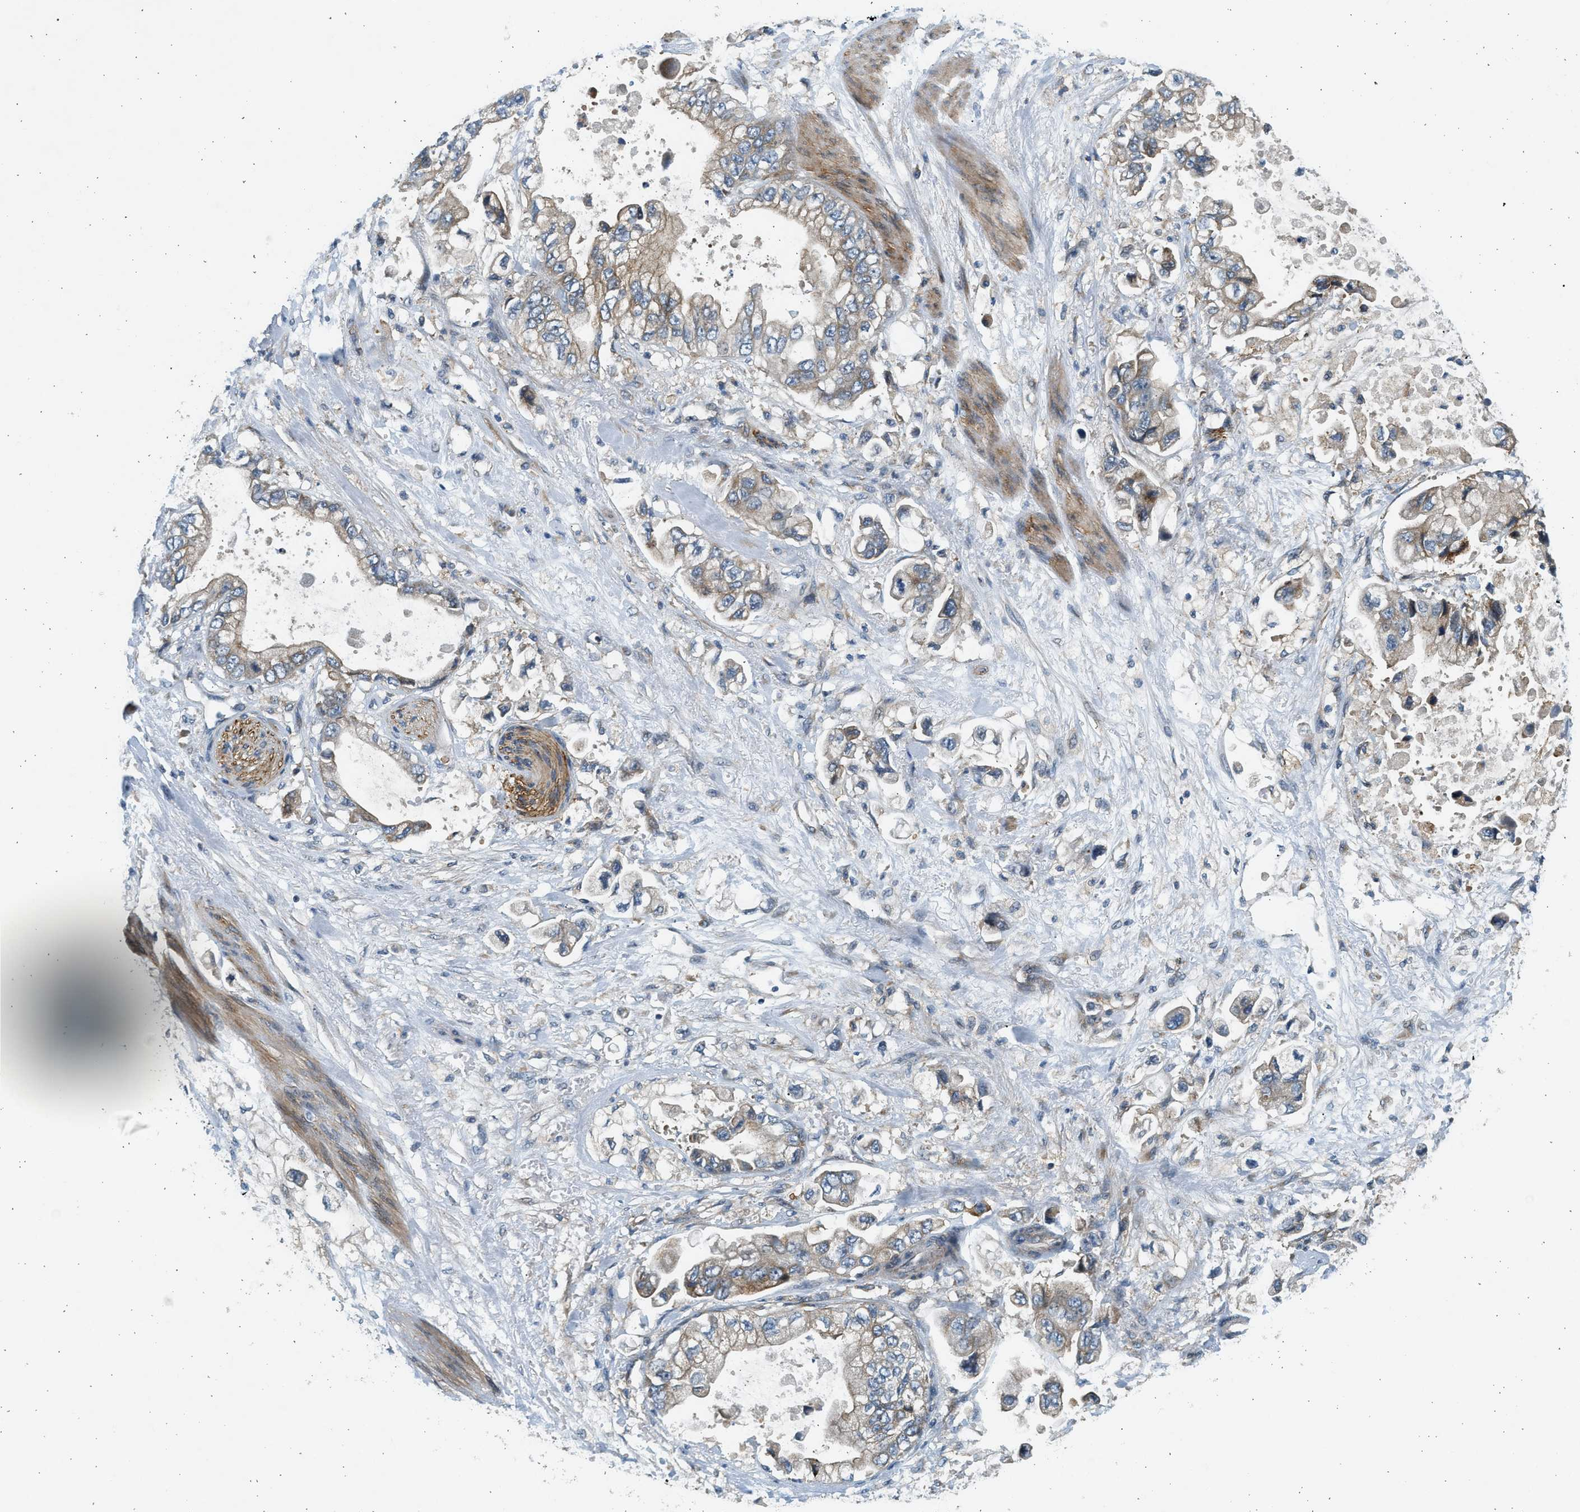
{"staining": {"intensity": "weak", "quantity": "<25%", "location": "cytoplasmic/membranous"}, "tissue": "stomach cancer", "cell_type": "Tumor cells", "image_type": "cancer", "snomed": [{"axis": "morphology", "description": "Normal tissue, NOS"}, {"axis": "morphology", "description": "Adenocarcinoma, NOS"}, {"axis": "topography", "description": "Stomach"}], "caption": "There is no significant expression in tumor cells of stomach cancer. Nuclei are stained in blue.", "gene": "KDELR2", "patient": {"sex": "male", "age": 62}}